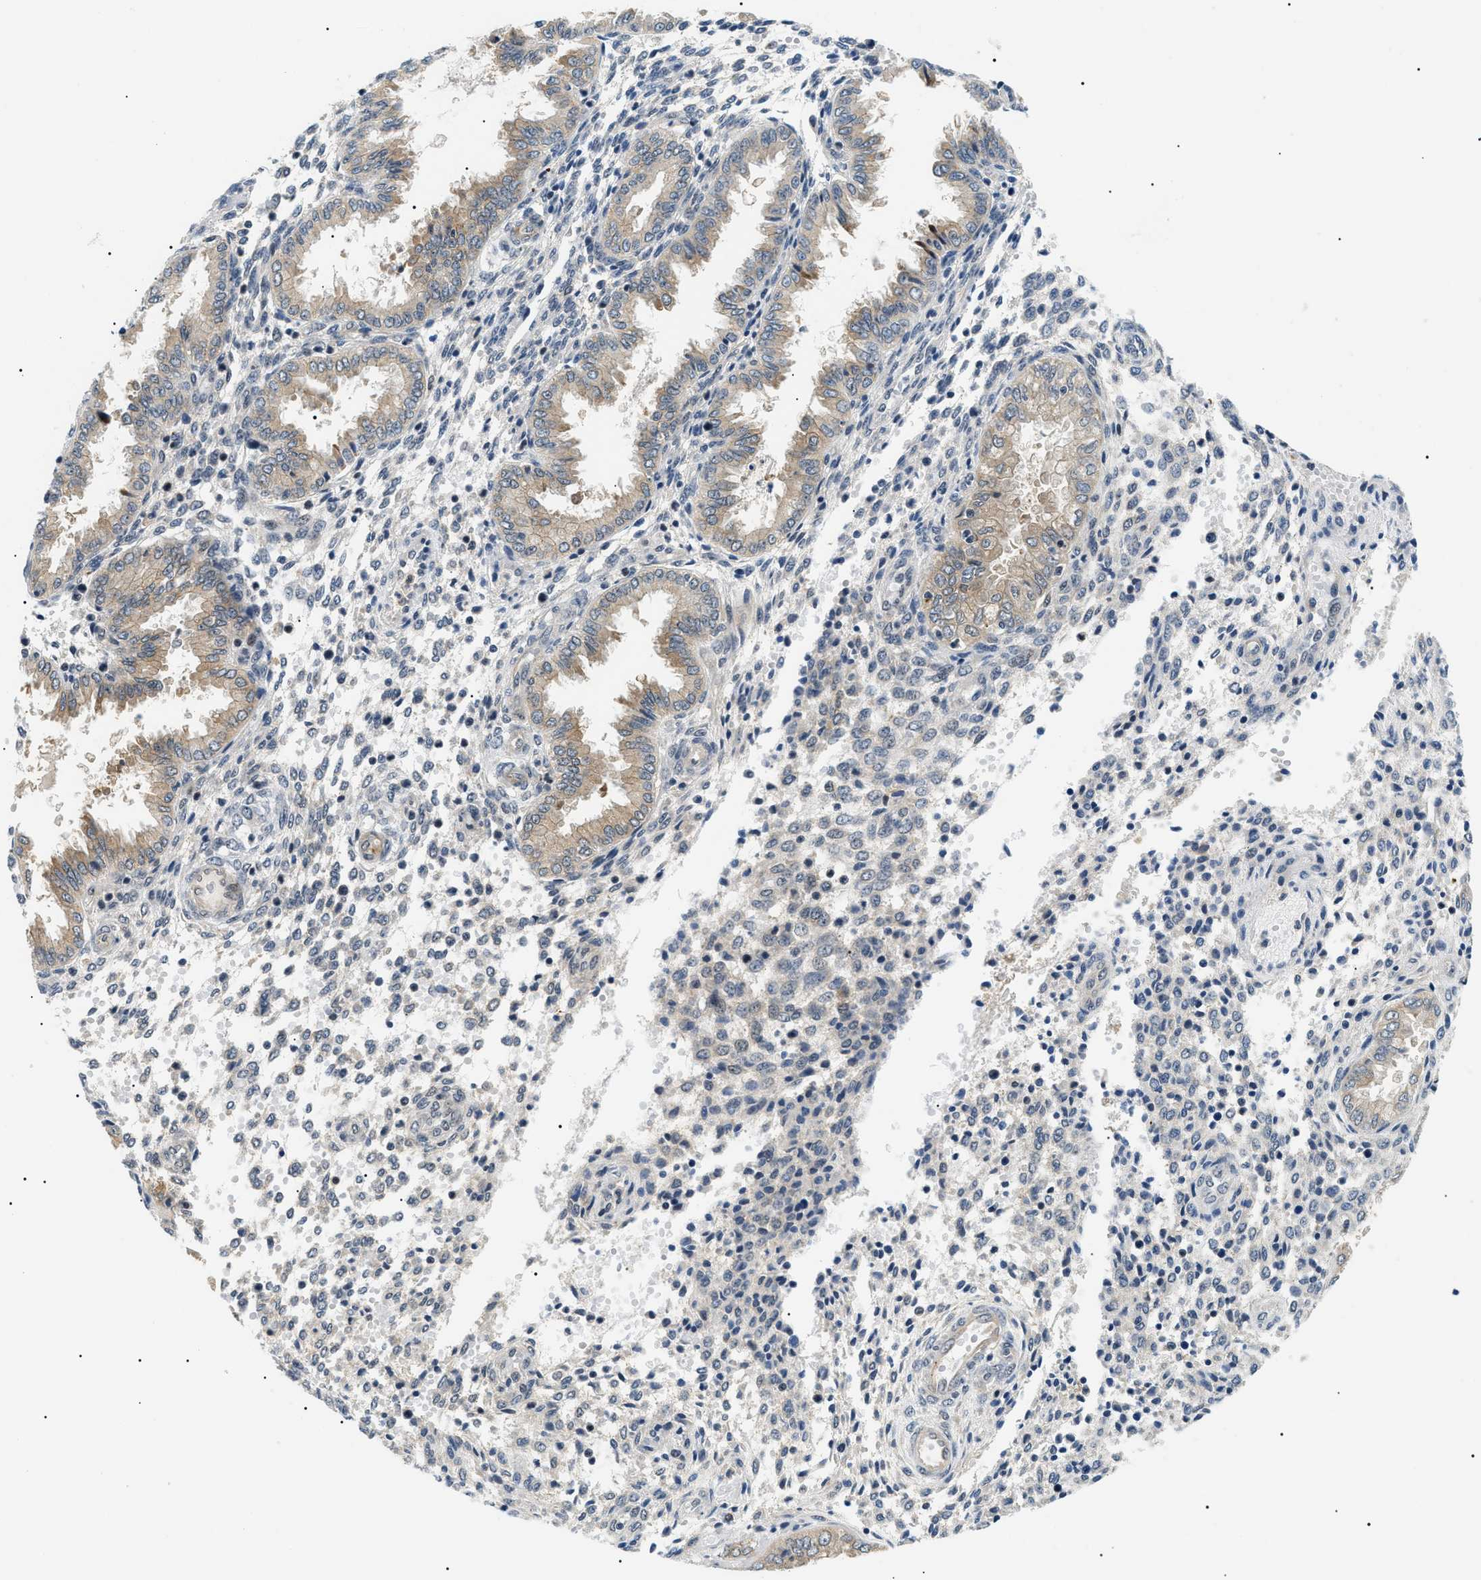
{"staining": {"intensity": "negative", "quantity": "none", "location": "none"}, "tissue": "endometrium", "cell_type": "Cells in endometrial stroma", "image_type": "normal", "snomed": [{"axis": "morphology", "description": "Normal tissue, NOS"}, {"axis": "topography", "description": "Endometrium"}], "caption": "IHC of unremarkable endometrium reveals no staining in cells in endometrial stroma. (DAB (3,3'-diaminobenzidine) immunohistochemistry with hematoxylin counter stain).", "gene": "RBM15", "patient": {"sex": "female", "age": 33}}